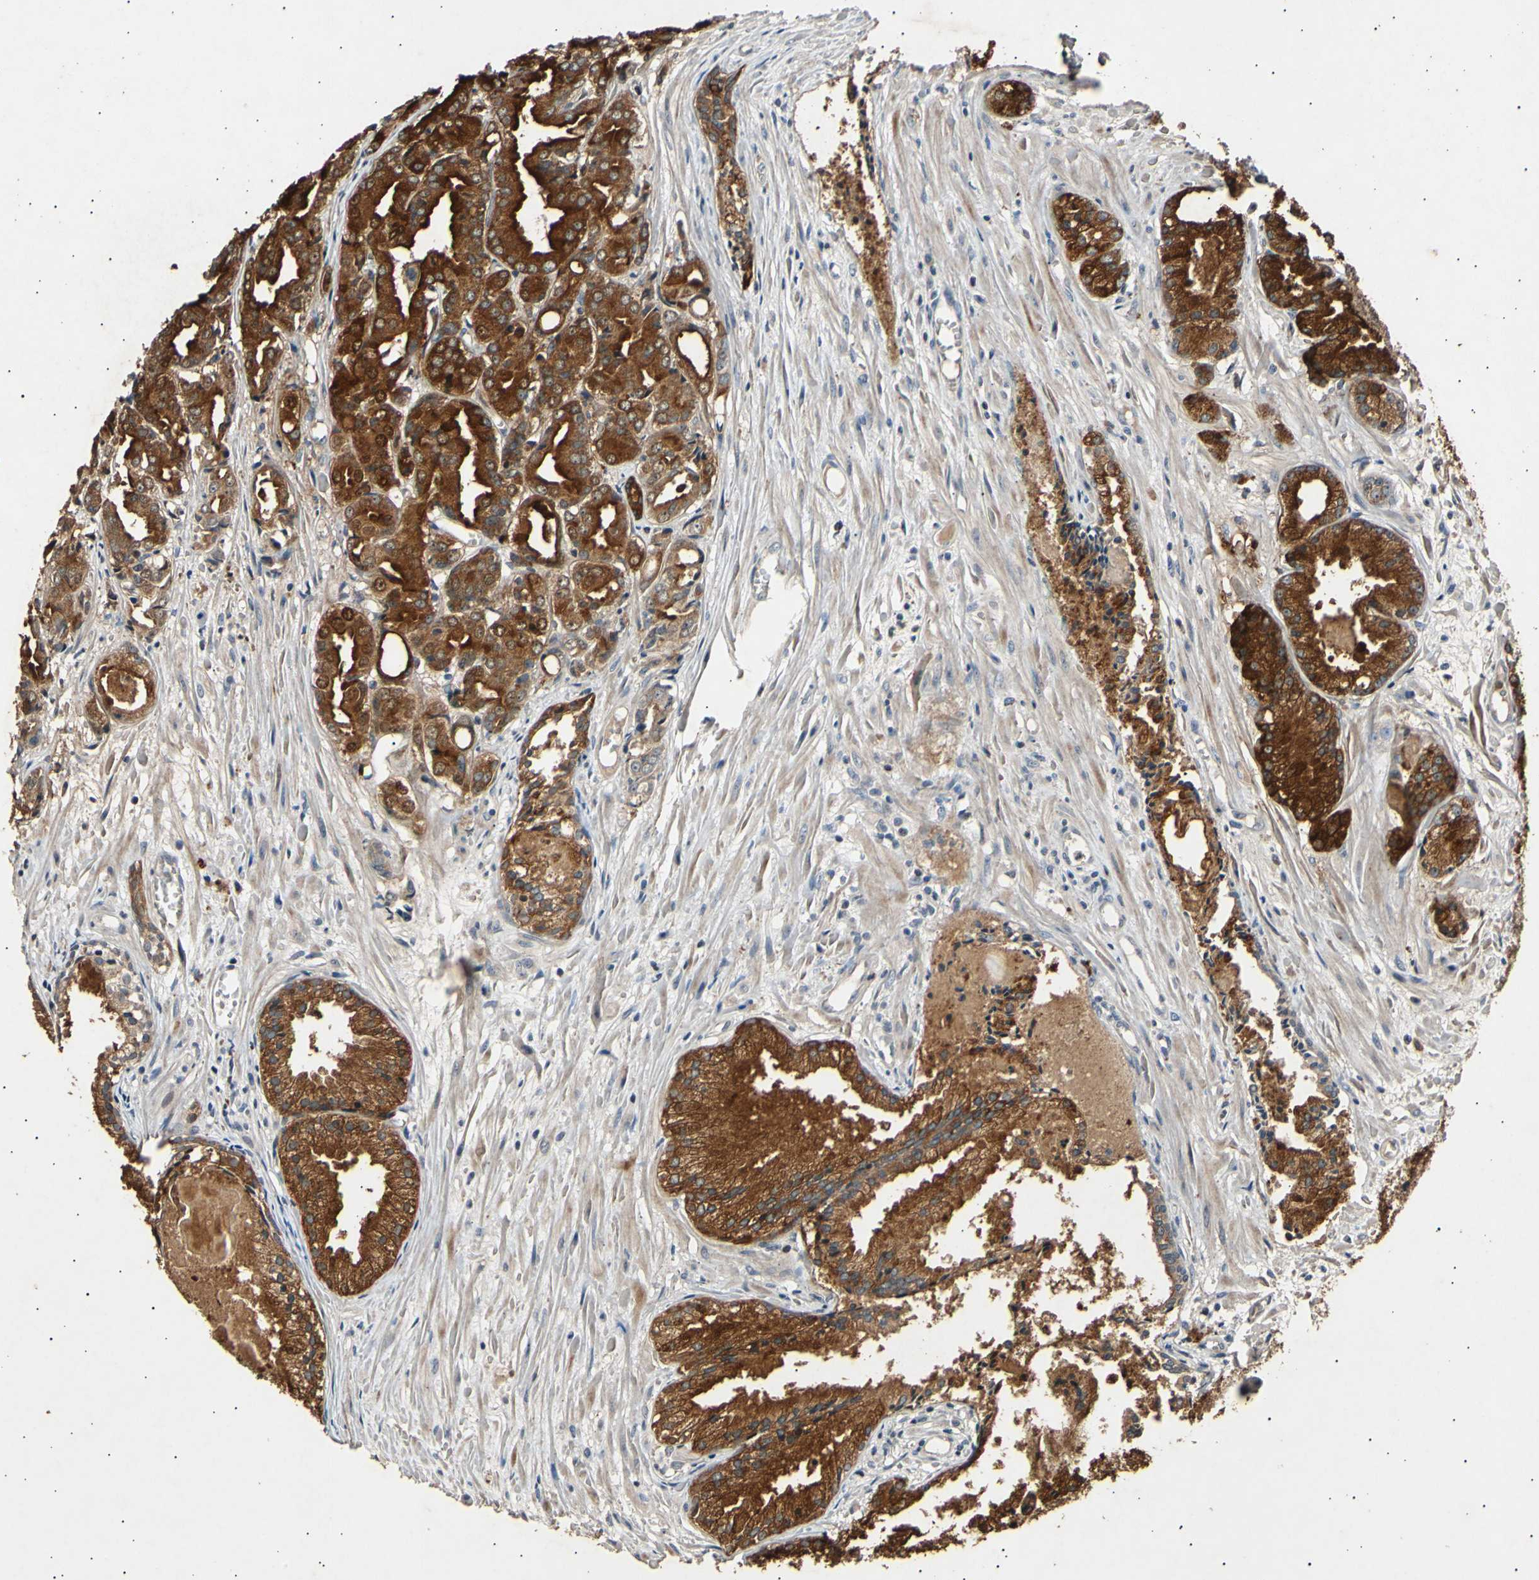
{"staining": {"intensity": "strong", "quantity": ">75%", "location": "cytoplasmic/membranous"}, "tissue": "prostate cancer", "cell_type": "Tumor cells", "image_type": "cancer", "snomed": [{"axis": "morphology", "description": "Adenocarcinoma, Low grade"}, {"axis": "topography", "description": "Prostate"}], "caption": "Protein staining by immunohistochemistry reveals strong cytoplasmic/membranous positivity in approximately >75% of tumor cells in prostate cancer.", "gene": "ADCY3", "patient": {"sex": "male", "age": 72}}